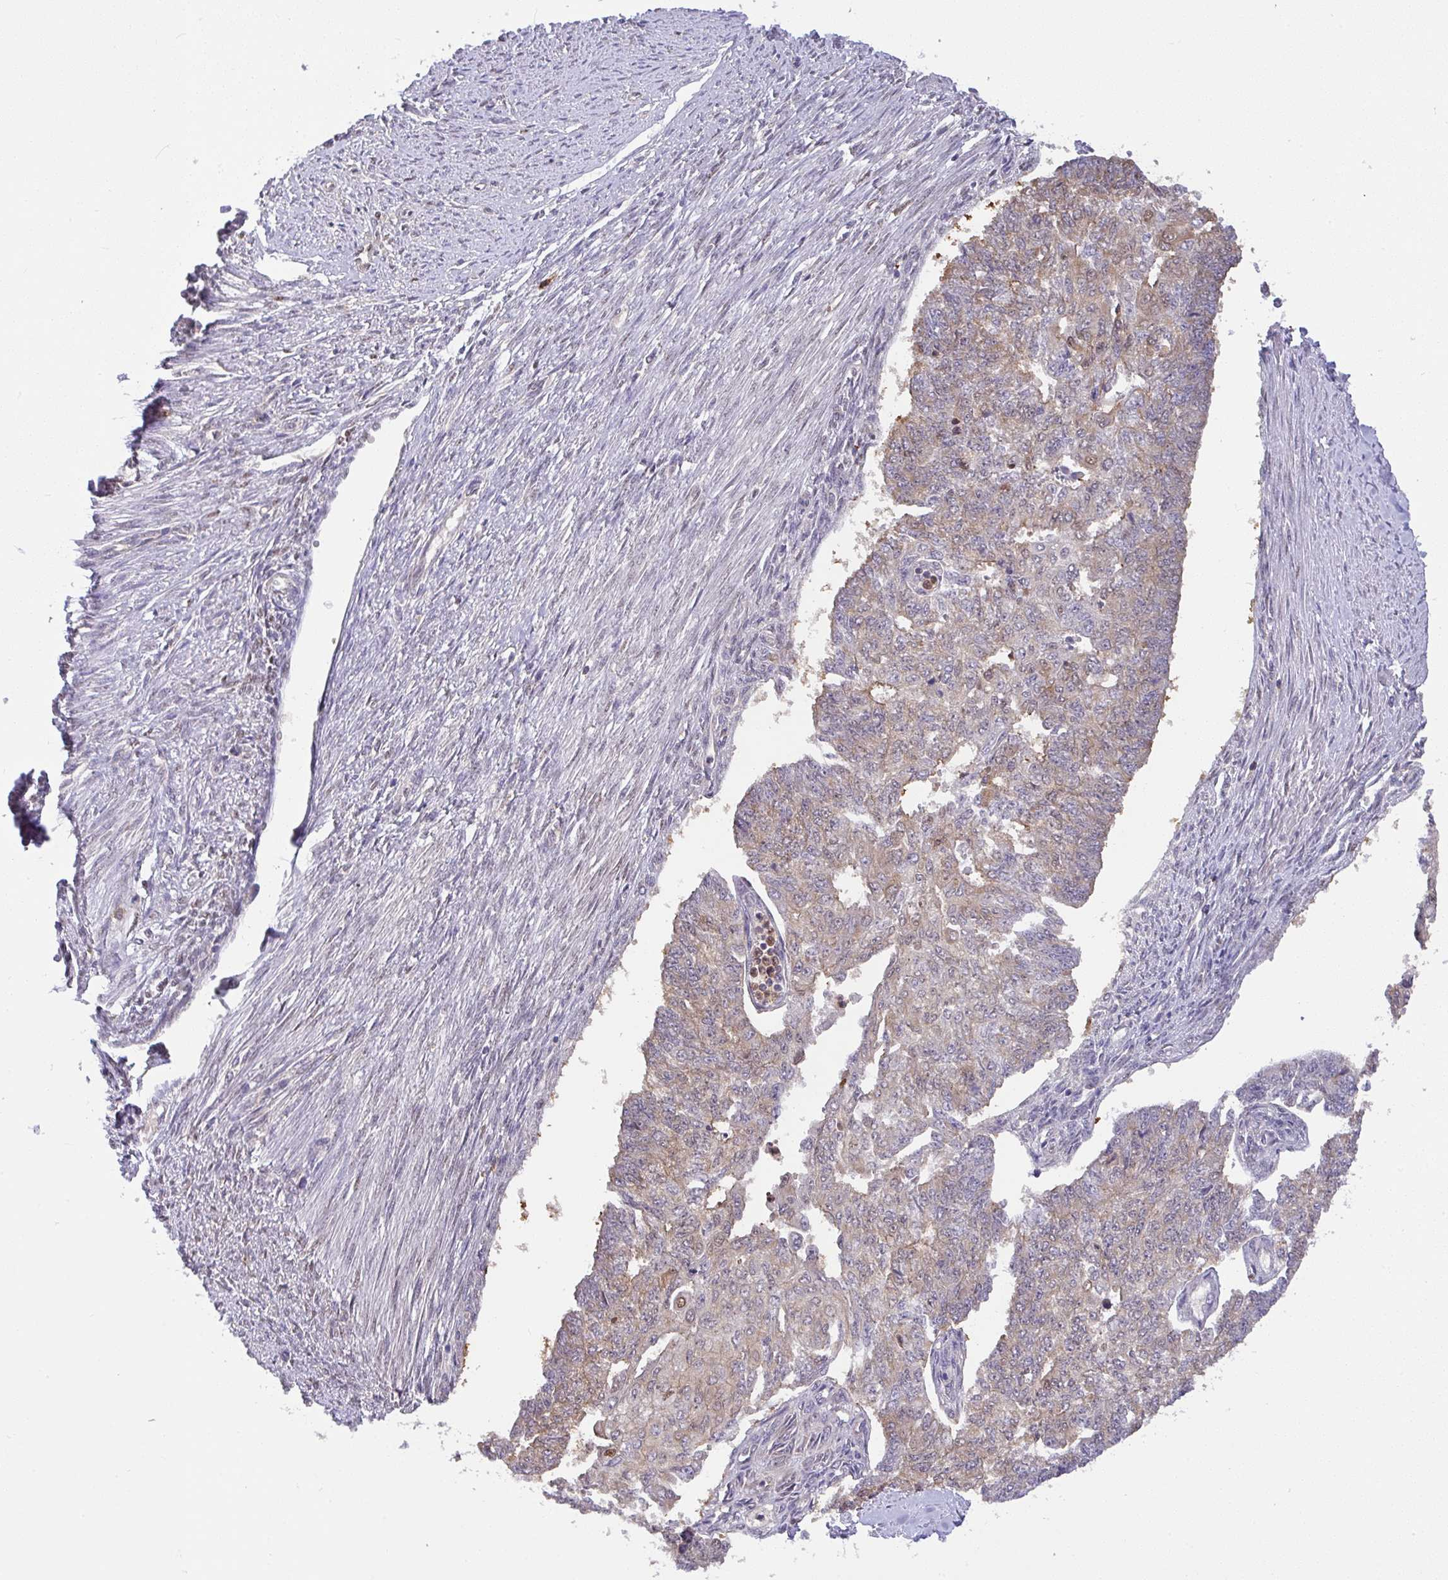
{"staining": {"intensity": "weak", "quantity": "25%-75%", "location": "cytoplasmic/membranous,nuclear"}, "tissue": "endometrial cancer", "cell_type": "Tumor cells", "image_type": "cancer", "snomed": [{"axis": "morphology", "description": "Adenocarcinoma, NOS"}, {"axis": "topography", "description": "Endometrium"}], "caption": "This micrograph reveals immunohistochemistry (IHC) staining of adenocarcinoma (endometrial), with low weak cytoplasmic/membranous and nuclear staining in about 25%-75% of tumor cells.", "gene": "BBX", "patient": {"sex": "female", "age": 32}}